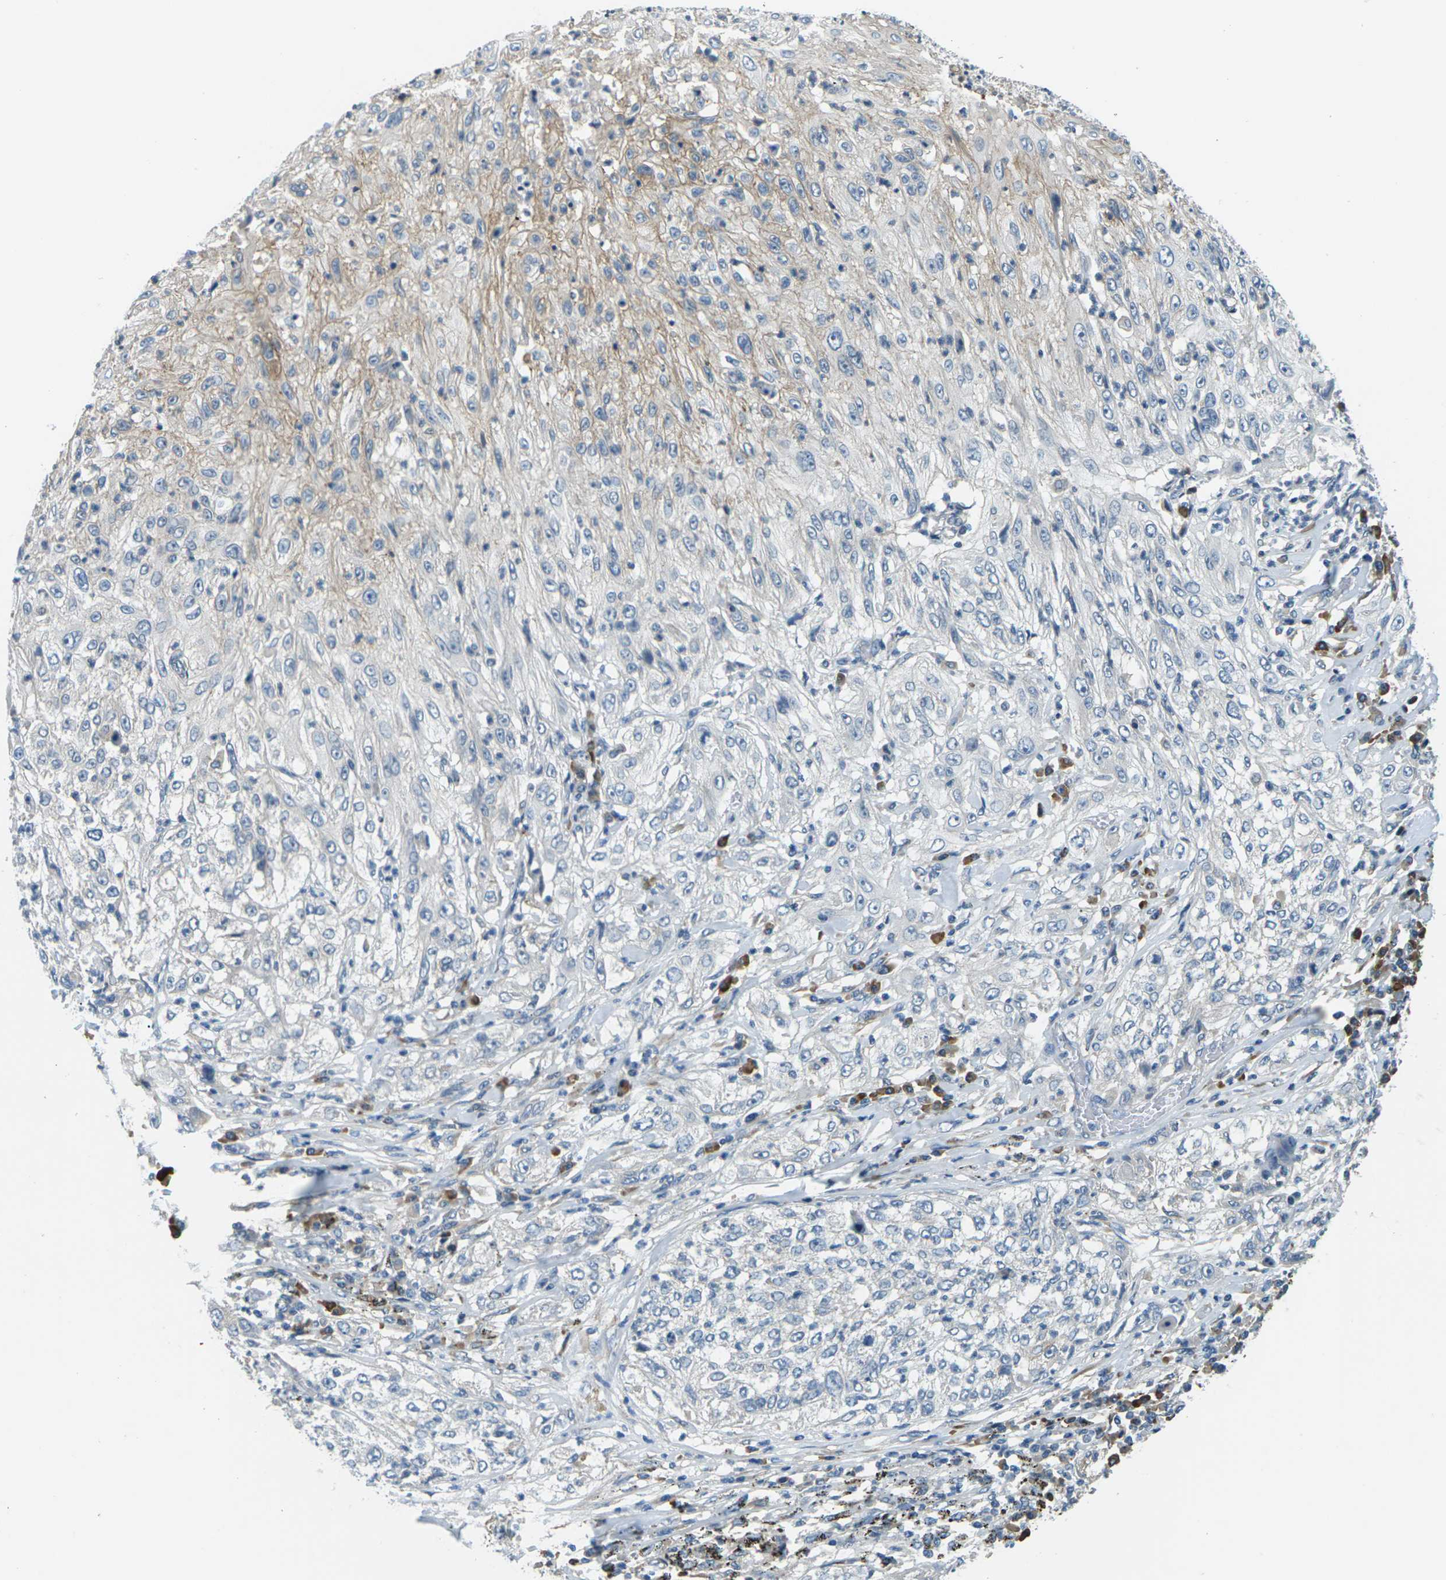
{"staining": {"intensity": "weak", "quantity": "25%-75%", "location": "cytoplasmic/membranous"}, "tissue": "lung cancer", "cell_type": "Tumor cells", "image_type": "cancer", "snomed": [{"axis": "morphology", "description": "Inflammation, NOS"}, {"axis": "morphology", "description": "Squamous cell carcinoma, NOS"}, {"axis": "topography", "description": "Lymph node"}, {"axis": "topography", "description": "Soft tissue"}, {"axis": "topography", "description": "Lung"}], "caption": "A brown stain highlights weak cytoplasmic/membranous expression of a protein in lung cancer (squamous cell carcinoma) tumor cells. (brown staining indicates protein expression, while blue staining denotes nuclei).", "gene": "SLC13A3", "patient": {"sex": "male", "age": 66}}